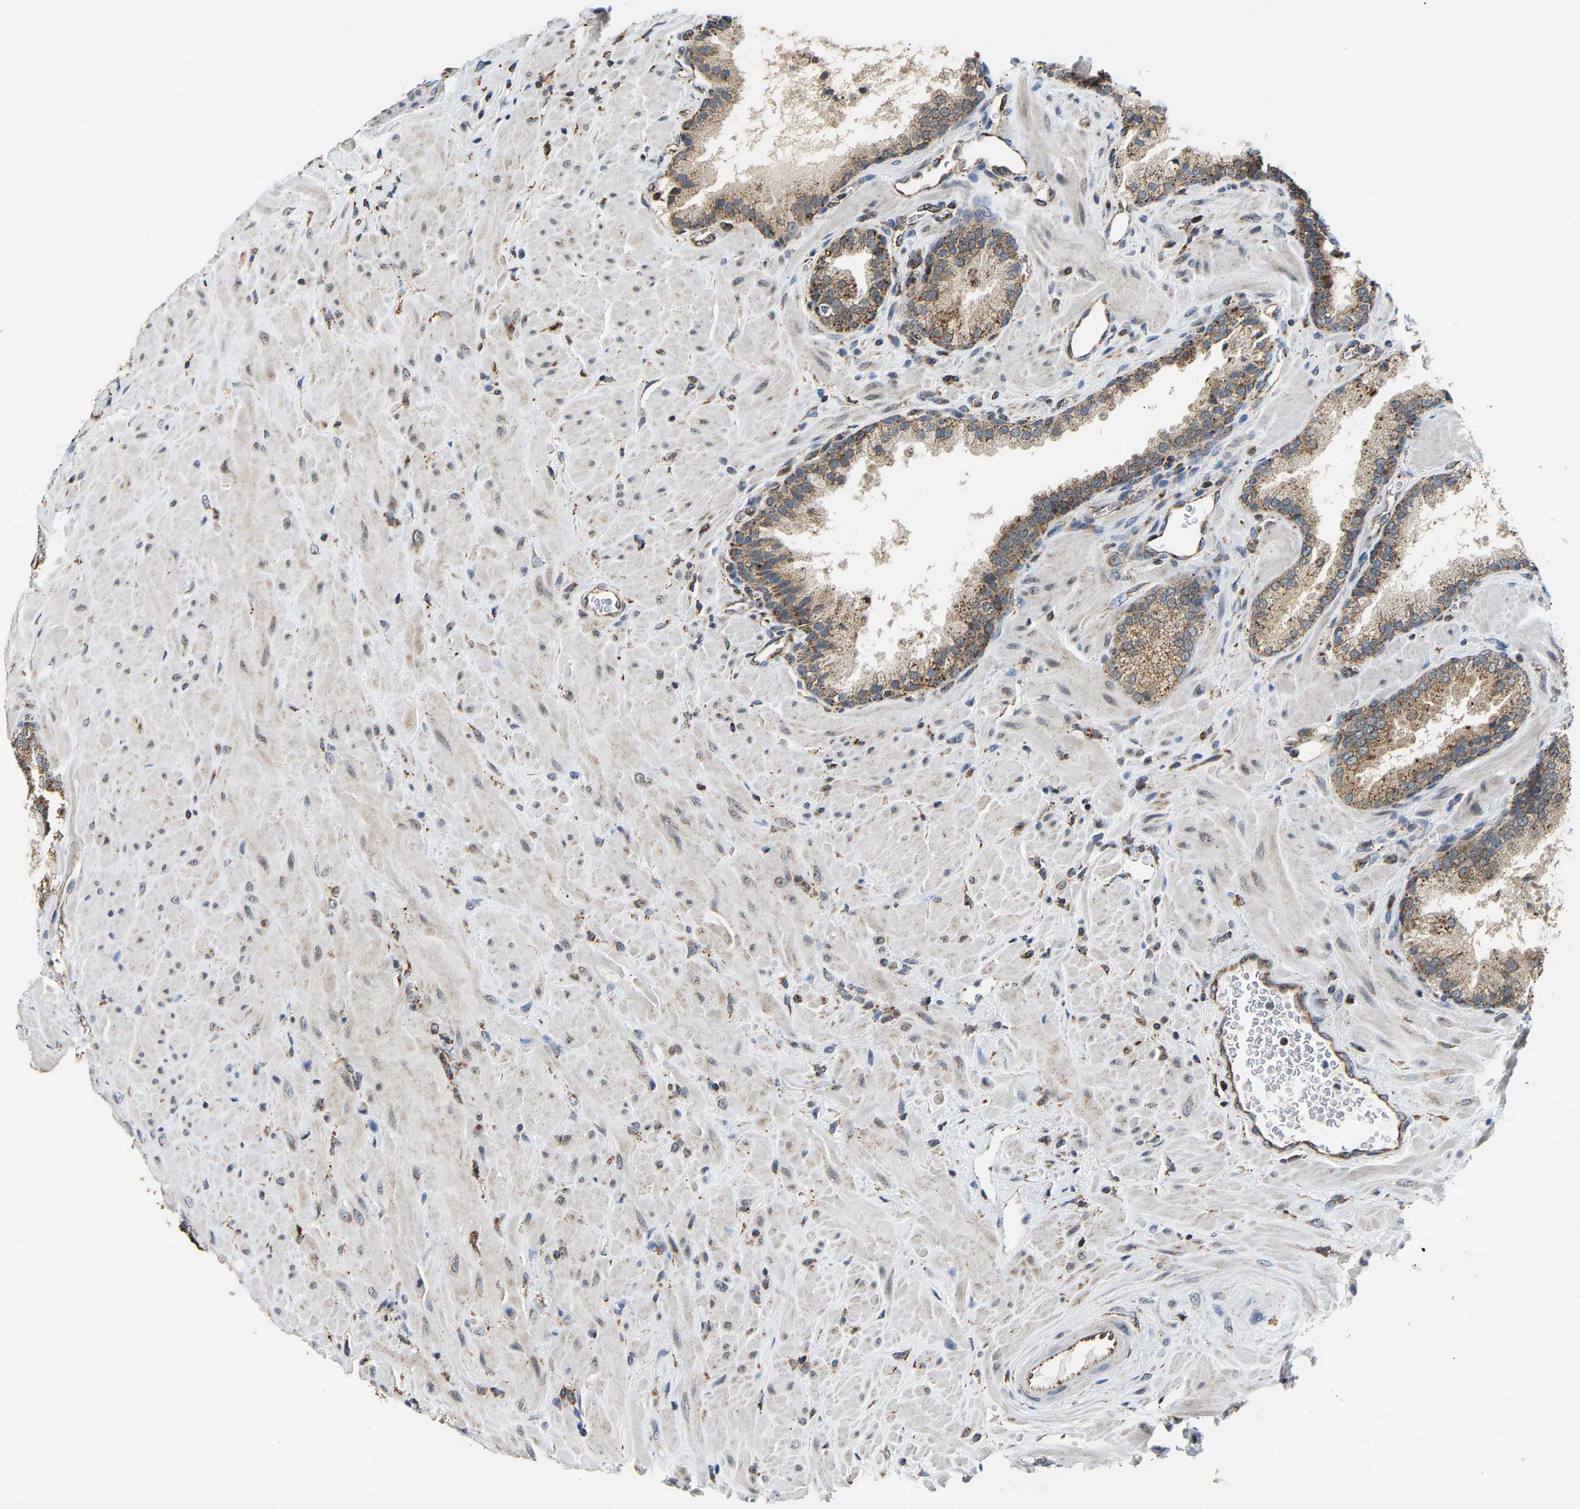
{"staining": {"intensity": "weak", "quantity": "25%-75%", "location": "cytoplasmic/membranous"}, "tissue": "prostate cancer", "cell_type": "Tumor cells", "image_type": "cancer", "snomed": [{"axis": "morphology", "description": "Adenocarcinoma, Low grade"}, {"axis": "topography", "description": "Prostate"}], "caption": "Immunohistochemistry image of human prostate cancer stained for a protein (brown), which exhibits low levels of weak cytoplasmic/membranous staining in approximately 25%-75% of tumor cells.", "gene": "GIMAP7", "patient": {"sex": "male", "age": 71}}